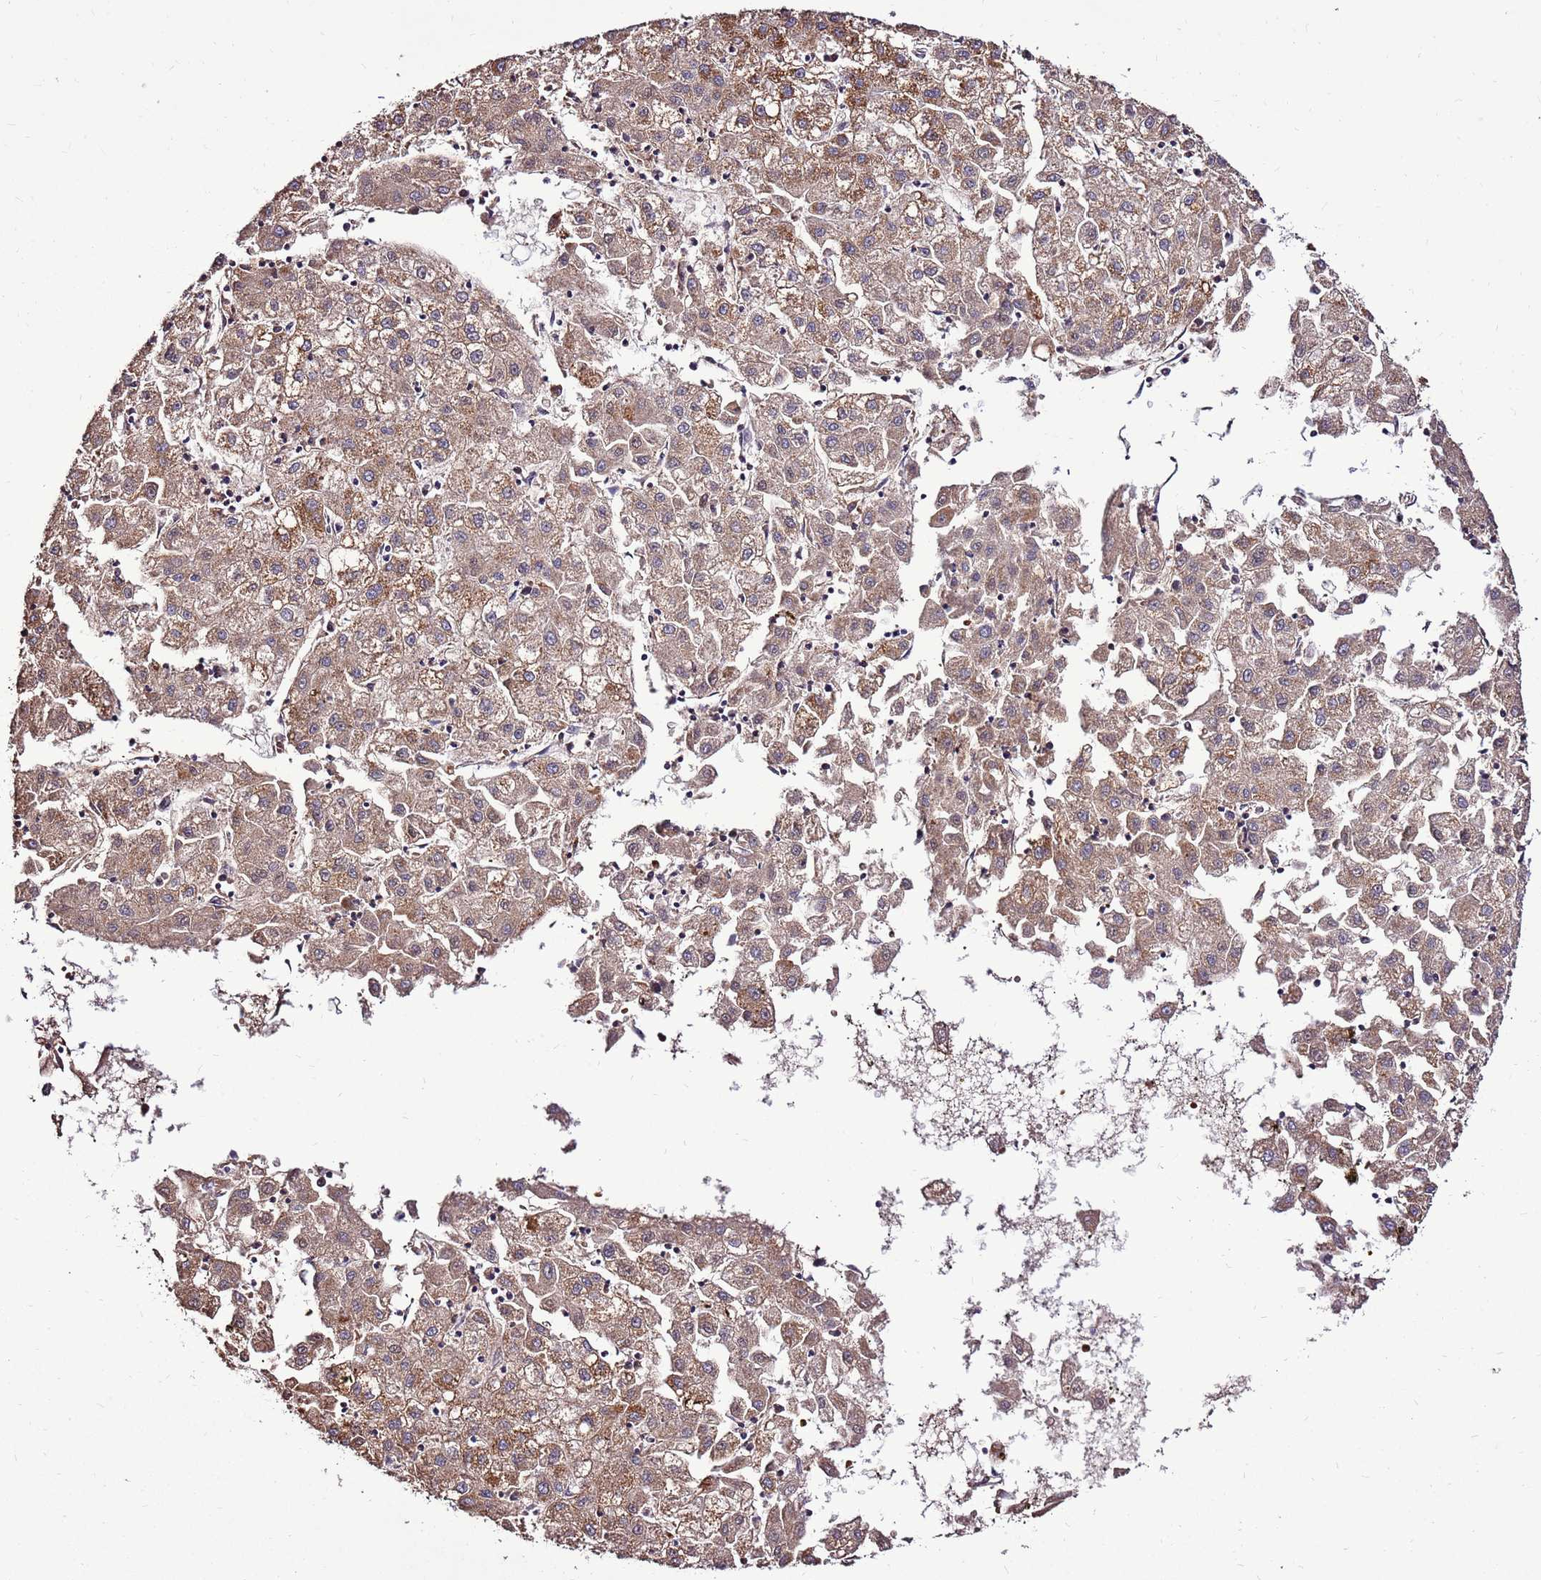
{"staining": {"intensity": "moderate", "quantity": ">75%", "location": "cytoplasmic/membranous"}, "tissue": "liver cancer", "cell_type": "Tumor cells", "image_type": "cancer", "snomed": [{"axis": "morphology", "description": "Carcinoma, Hepatocellular, NOS"}, {"axis": "topography", "description": "Liver"}], "caption": "Immunohistochemistry (IHC) photomicrograph of neoplastic tissue: hepatocellular carcinoma (liver) stained using IHC shows medium levels of moderate protein expression localized specifically in the cytoplasmic/membranous of tumor cells, appearing as a cytoplasmic/membranous brown color.", "gene": "SPSB3", "patient": {"sex": "male", "age": 72}}